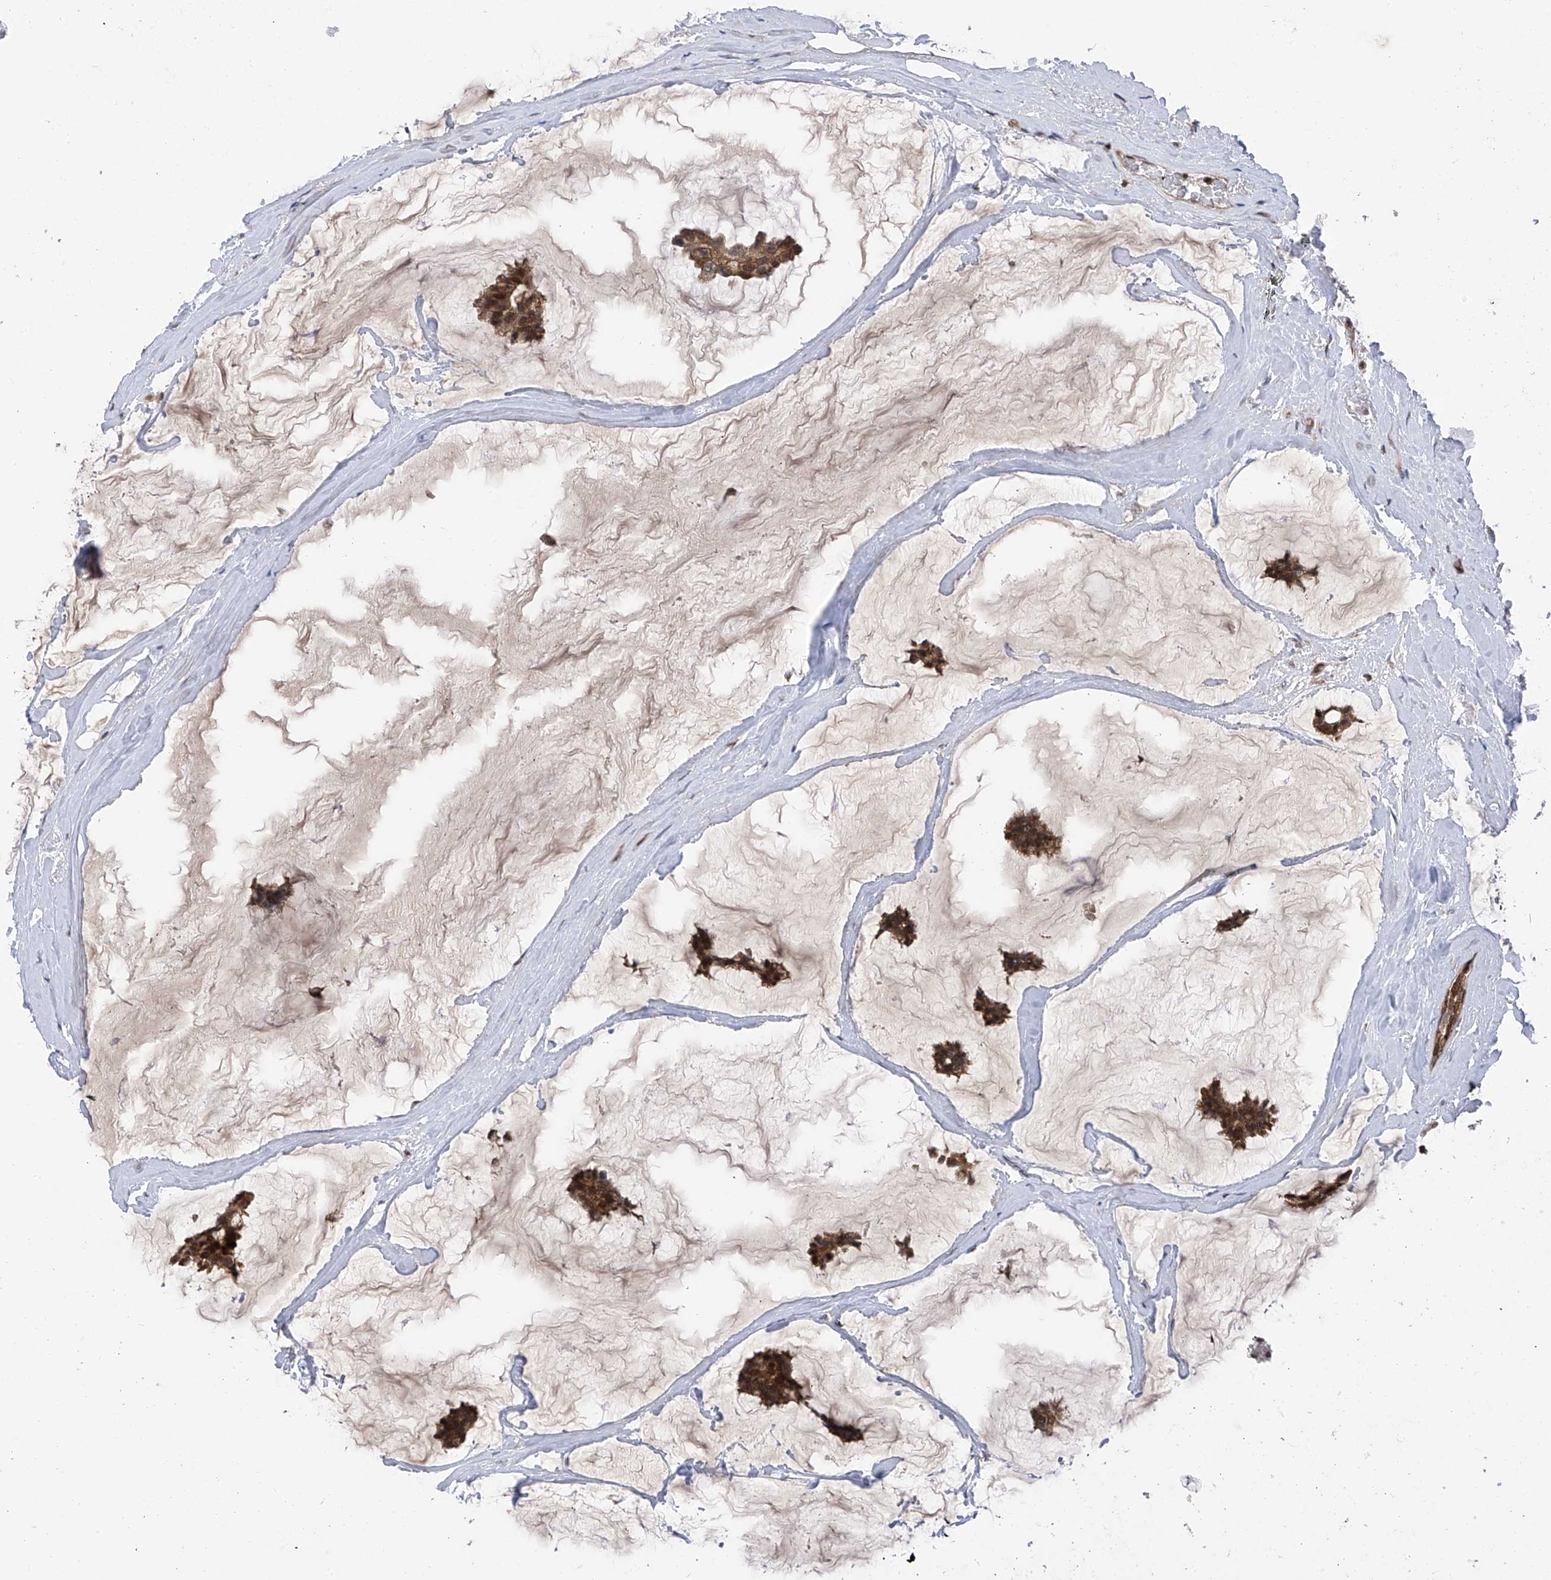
{"staining": {"intensity": "strong", "quantity": ">75%", "location": "cytoplasmic/membranous,nuclear"}, "tissue": "breast cancer", "cell_type": "Tumor cells", "image_type": "cancer", "snomed": [{"axis": "morphology", "description": "Duct carcinoma"}, {"axis": "topography", "description": "Breast"}], "caption": "This image reveals IHC staining of breast cancer (intraductal carcinoma), with high strong cytoplasmic/membranous and nuclear expression in approximately >75% of tumor cells.", "gene": "DNAJC9", "patient": {"sex": "female", "age": 93}}